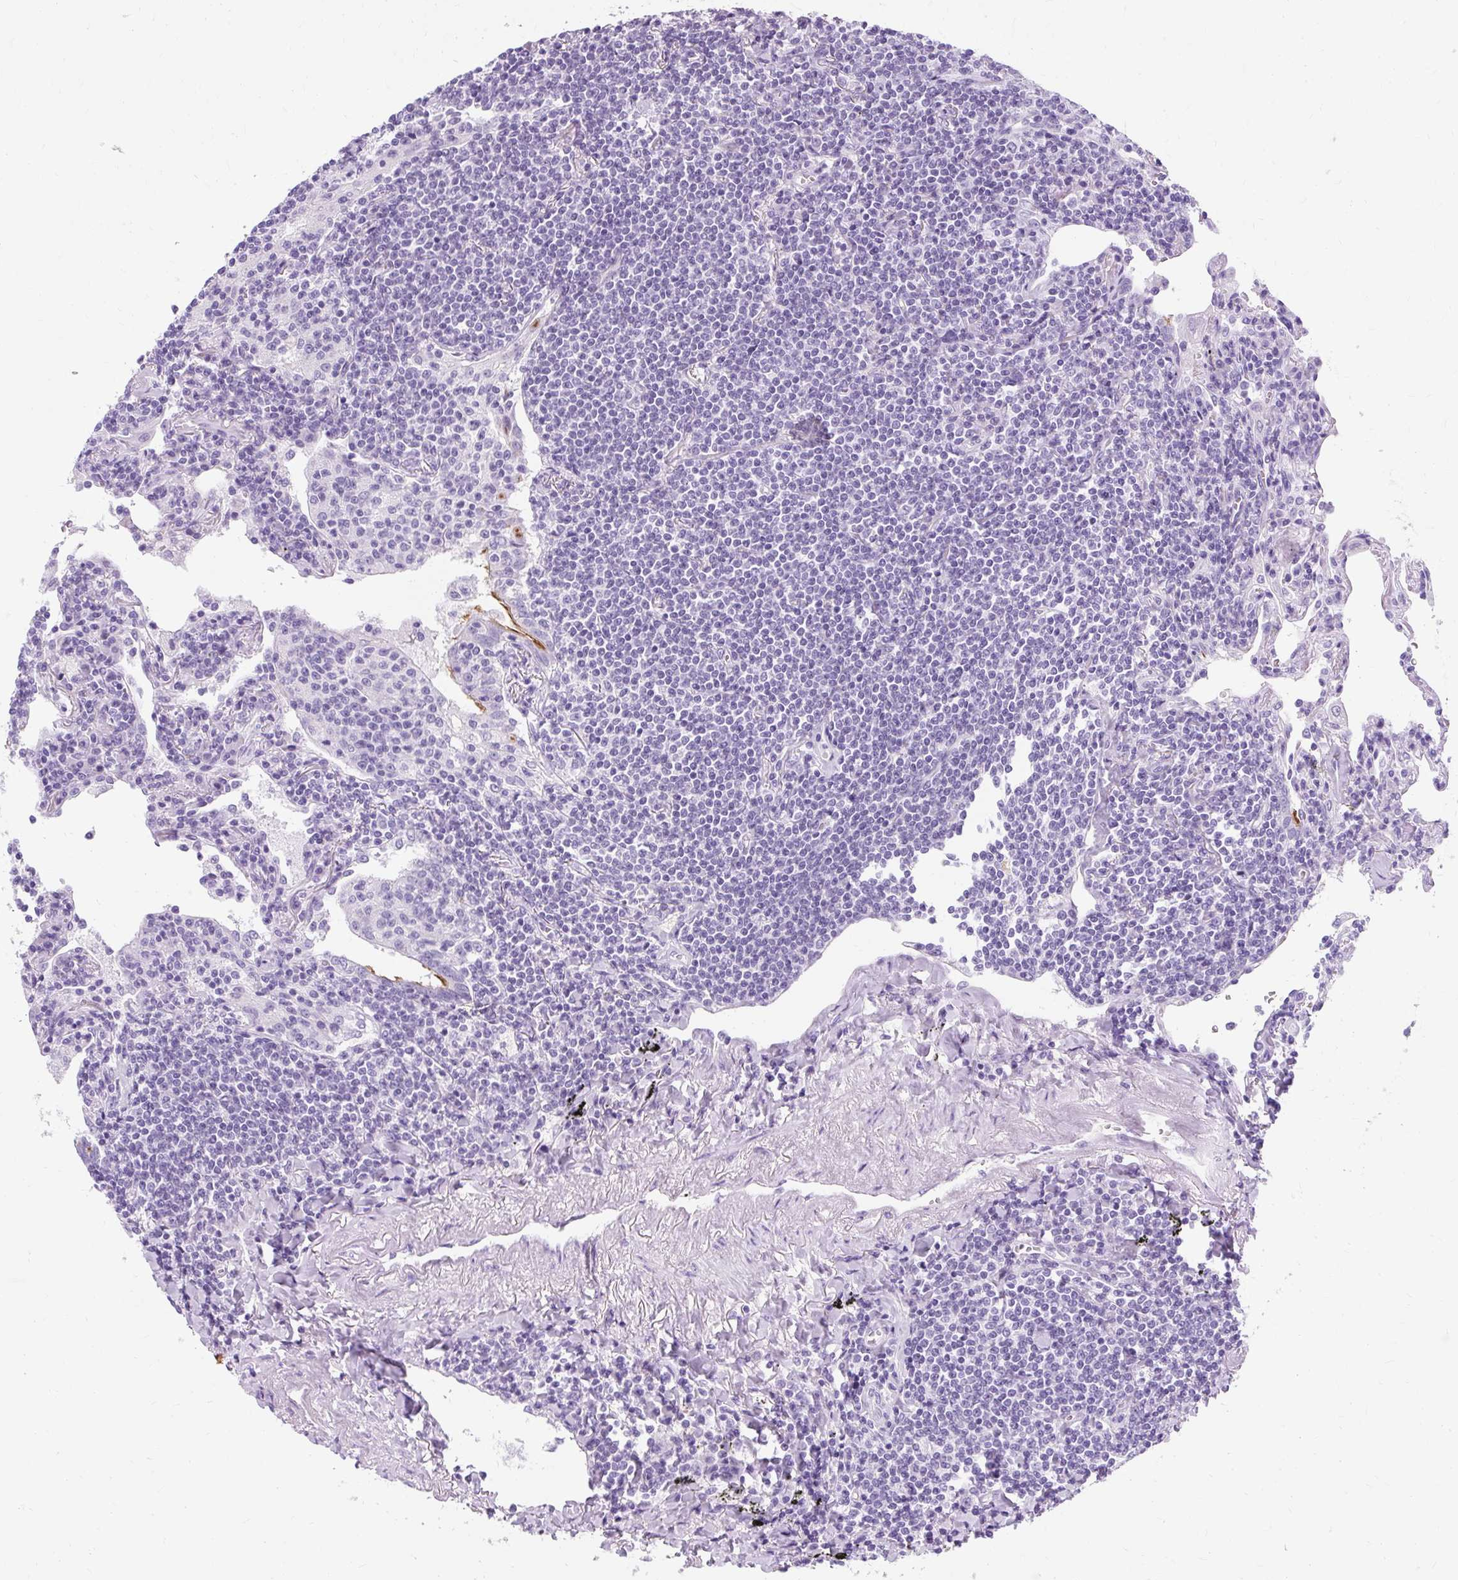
{"staining": {"intensity": "negative", "quantity": "none", "location": "none"}, "tissue": "lymphoma", "cell_type": "Tumor cells", "image_type": "cancer", "snomed": [{"axis": "morphology", "description": "Malignant lymphoma, non-Hodgkin's type, Low grade"}, {"axis": "topography", "description": "Lung"}], "caption": "Protein analysis of malignant lymphoma, non-Hodgkin's type (low-grade) reveals no significant expression in tumor cells. The staining is performed using DAB (3,3'-diaminobenzidine) brown chromogen with nuclei counter-stained in using hematoxylin.", "gene": "TMEM89", "patient": {"sex": "female", "age": 71}}